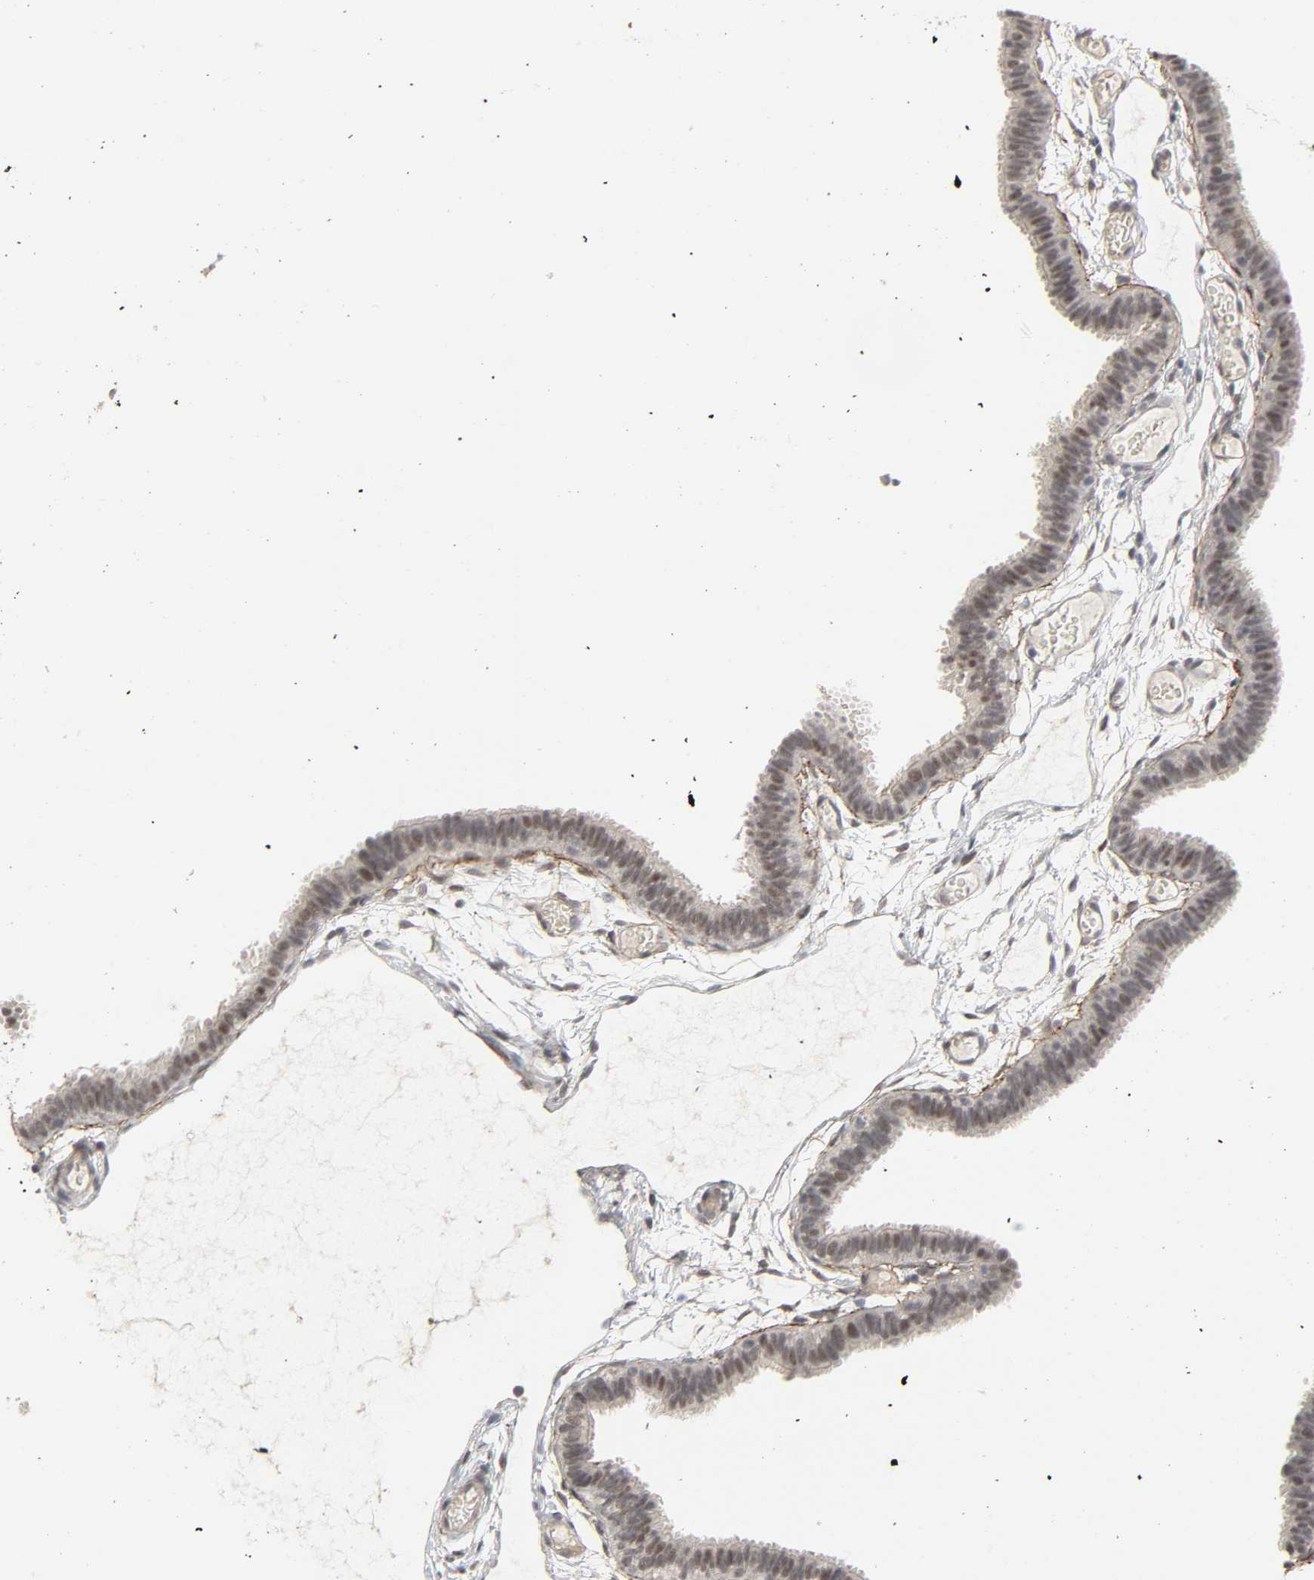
{"staining": {"intensity": "weak", "quantity": "25%-75%", "location": "cytoplasmic/membranous"}, "tissue": "fallopian tube", "cell_type": "Glandular cells", "image_type": "normal", "snomed": [{"axis": "morphology", "description": "Normal tissue, NOS"}, {"axis": "topography", "description": "Fallopian tube"}], "caption": "Protein expression analysis of benign fallopian tube exhibits weak cytoplasmic/membranous staining in about 25%-75% of glandular cells.", "gene": "ZNF222", "patient": {"sex": "female", "age": 29}}